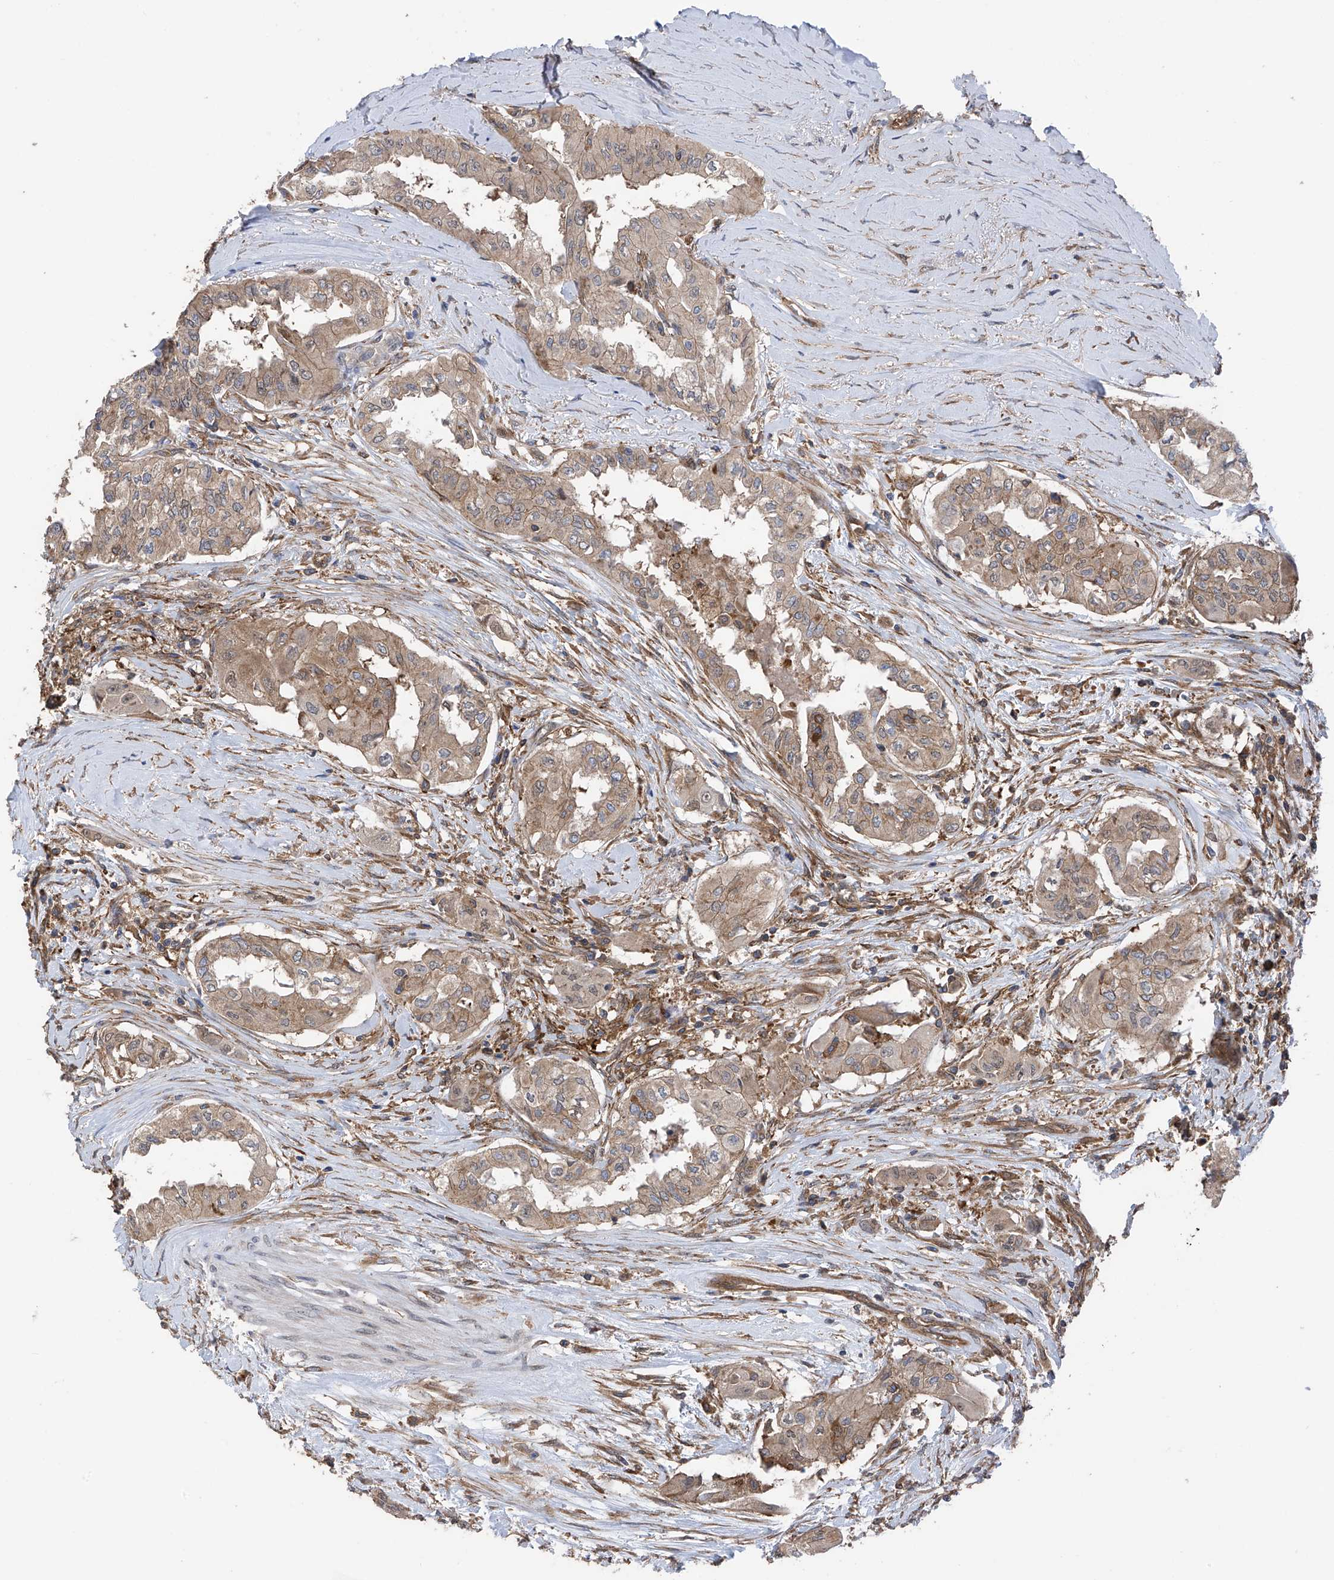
{"staining": {"intensity": "weak", "quantity": ">75%", "location": "cytoplasmic/membranous"}, "tissue": "thyroid cancer", "cell_type": "Tumor cells", "image_type": "cancer", "snomed": [{"axis": "morphology", "description": "Papillary adenocarcinoma, NOS"}, {"axis": "topography", "description": "Thyroid gland"}], "caption": "Immunohistochemical staining of thyroid cancer shows weak cytoplasmic/membranous protein staining in approximately >75% of tumor cells.", "gene": "CHPF", "patient": {"sex": "female", "age": 59}}